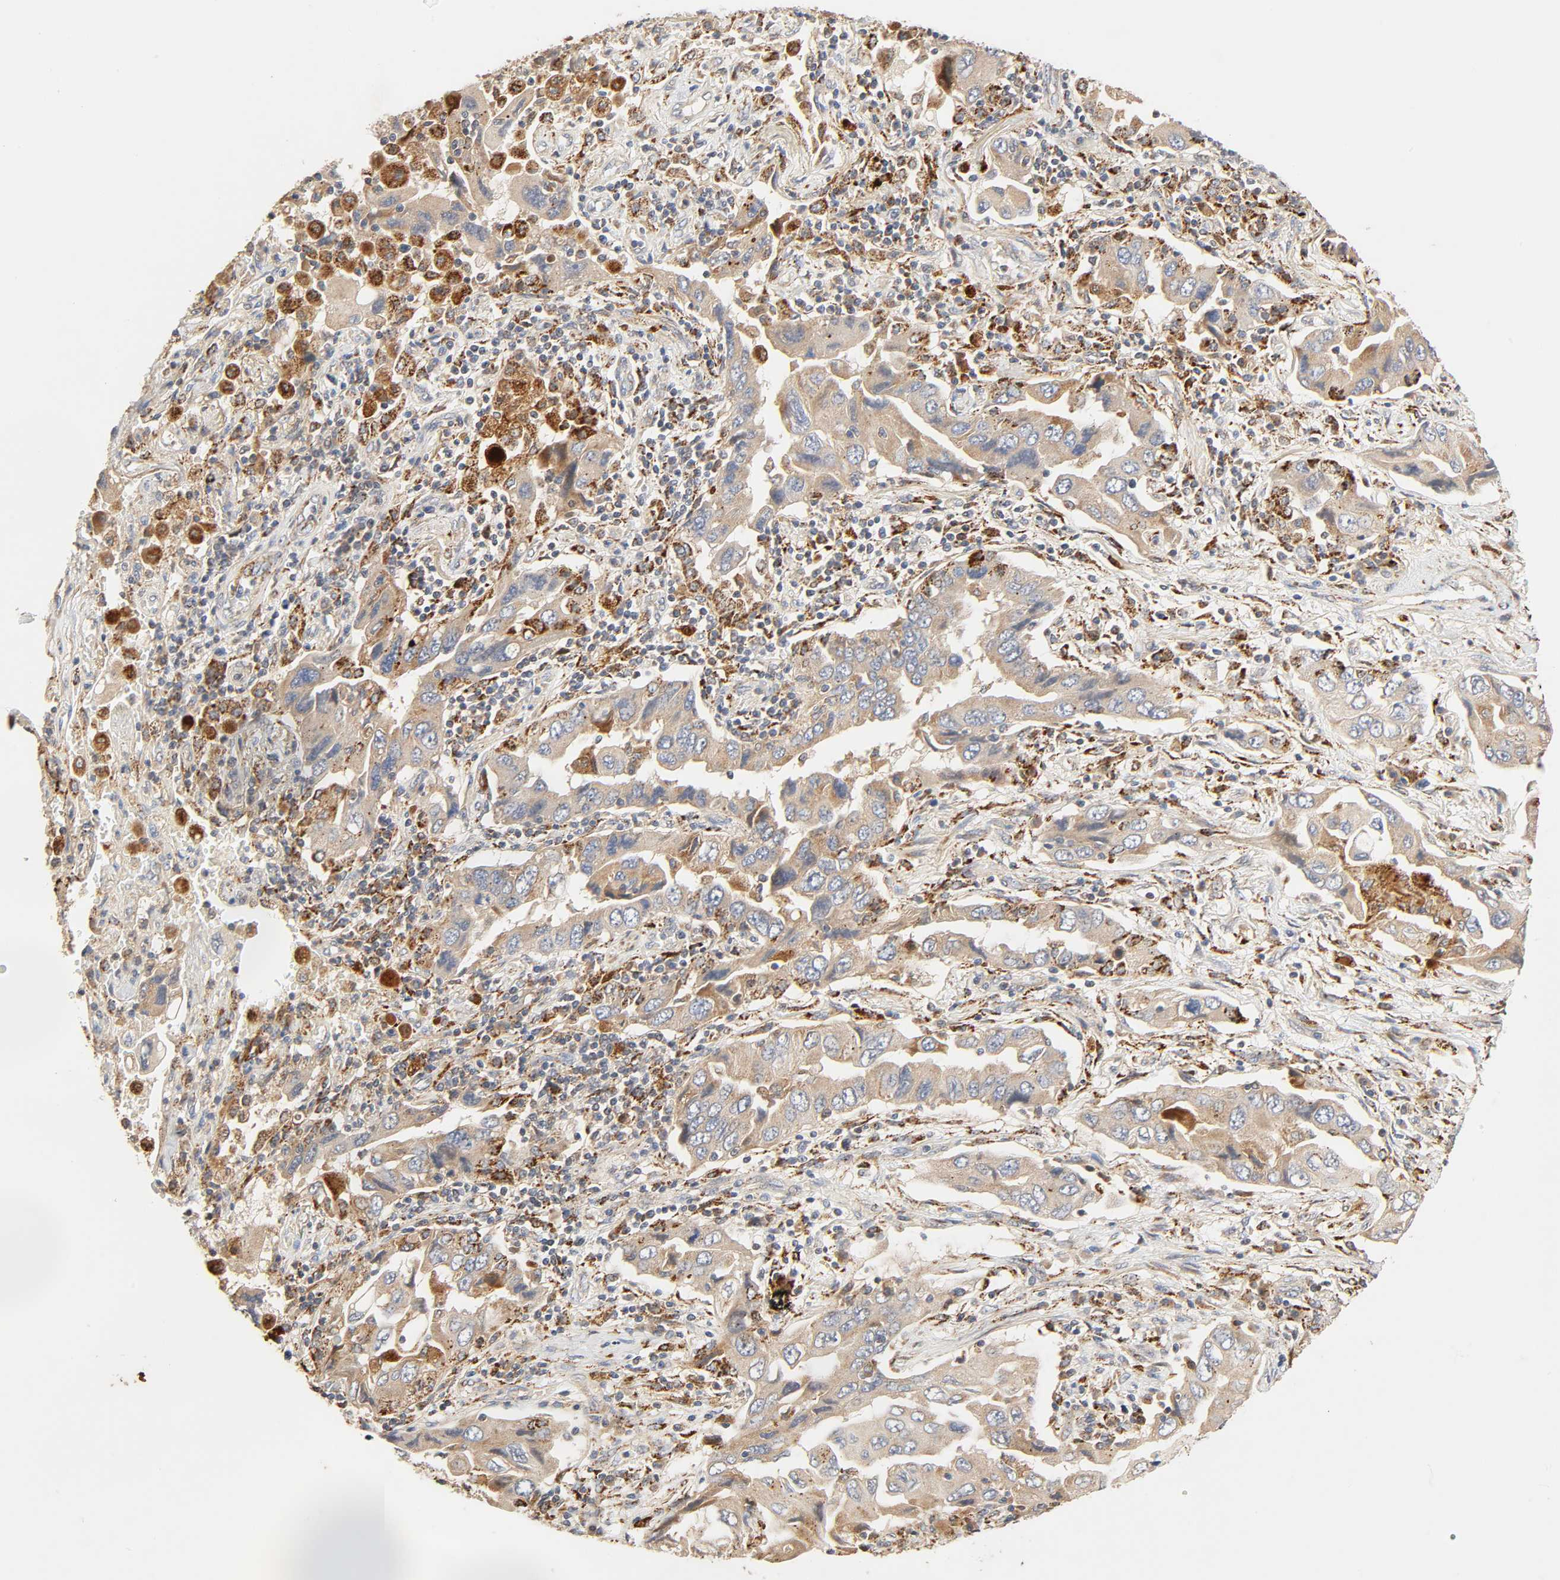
{"staining": {"intensity": "moderate", "quantity": ">75%", "location": "cytoplasmic/membranous"}, "tissue": "lung cancer", "cell_type": "Tumor cells", "image_type": "cancer", "snomed": [{"axis": "morphology", "description": "Adenocarcinoma, NOS"}, {"axis": "topography", "description": "Lung"}], "caption": "Moderate cytoplasmic/membranous positivity is present in approximately >75% of tumor cells in lung adenocarcinoma.", "gene": "MAPK6", "patient": {"sex": "female", "age": 65}}